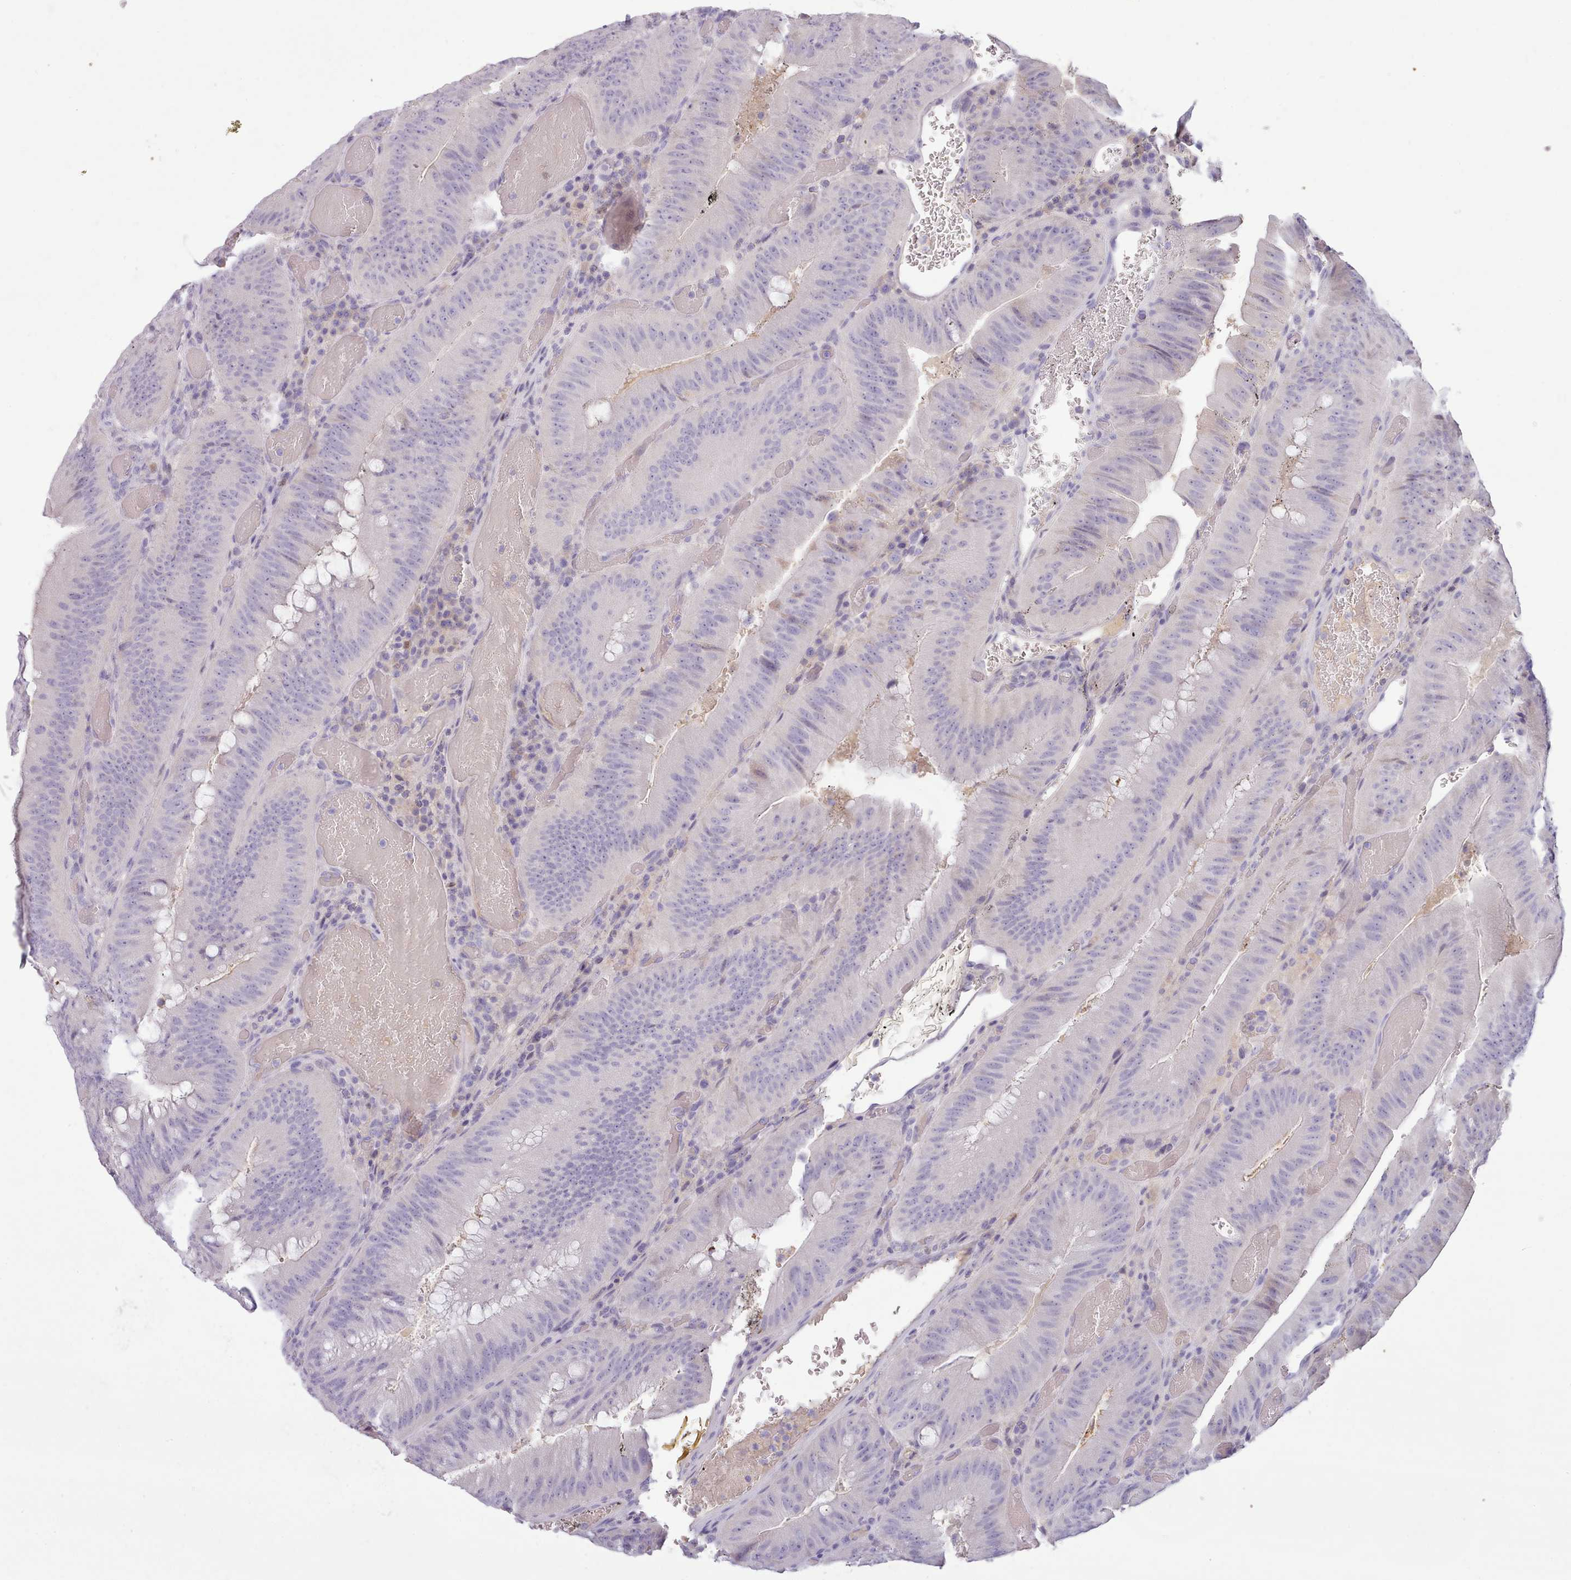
{"staining": {"intensity": "negative", "quantity": "none", "location": "none"}, "tissue": "colorectal cancer", "cell_type": "Tumor cells", "image_type": "cancer", "snomed": [{"axis": "morphology", "description": "Adenocarcinoma, NOS"}, {"axis": "topography", "description": "Colon"}], "caption": "Tumor cells are negative for protein expression in human colorectal cancer (adenocarcinoma).", "gene": "TOX2", "patient": {"sex": "female", "age": 84}}